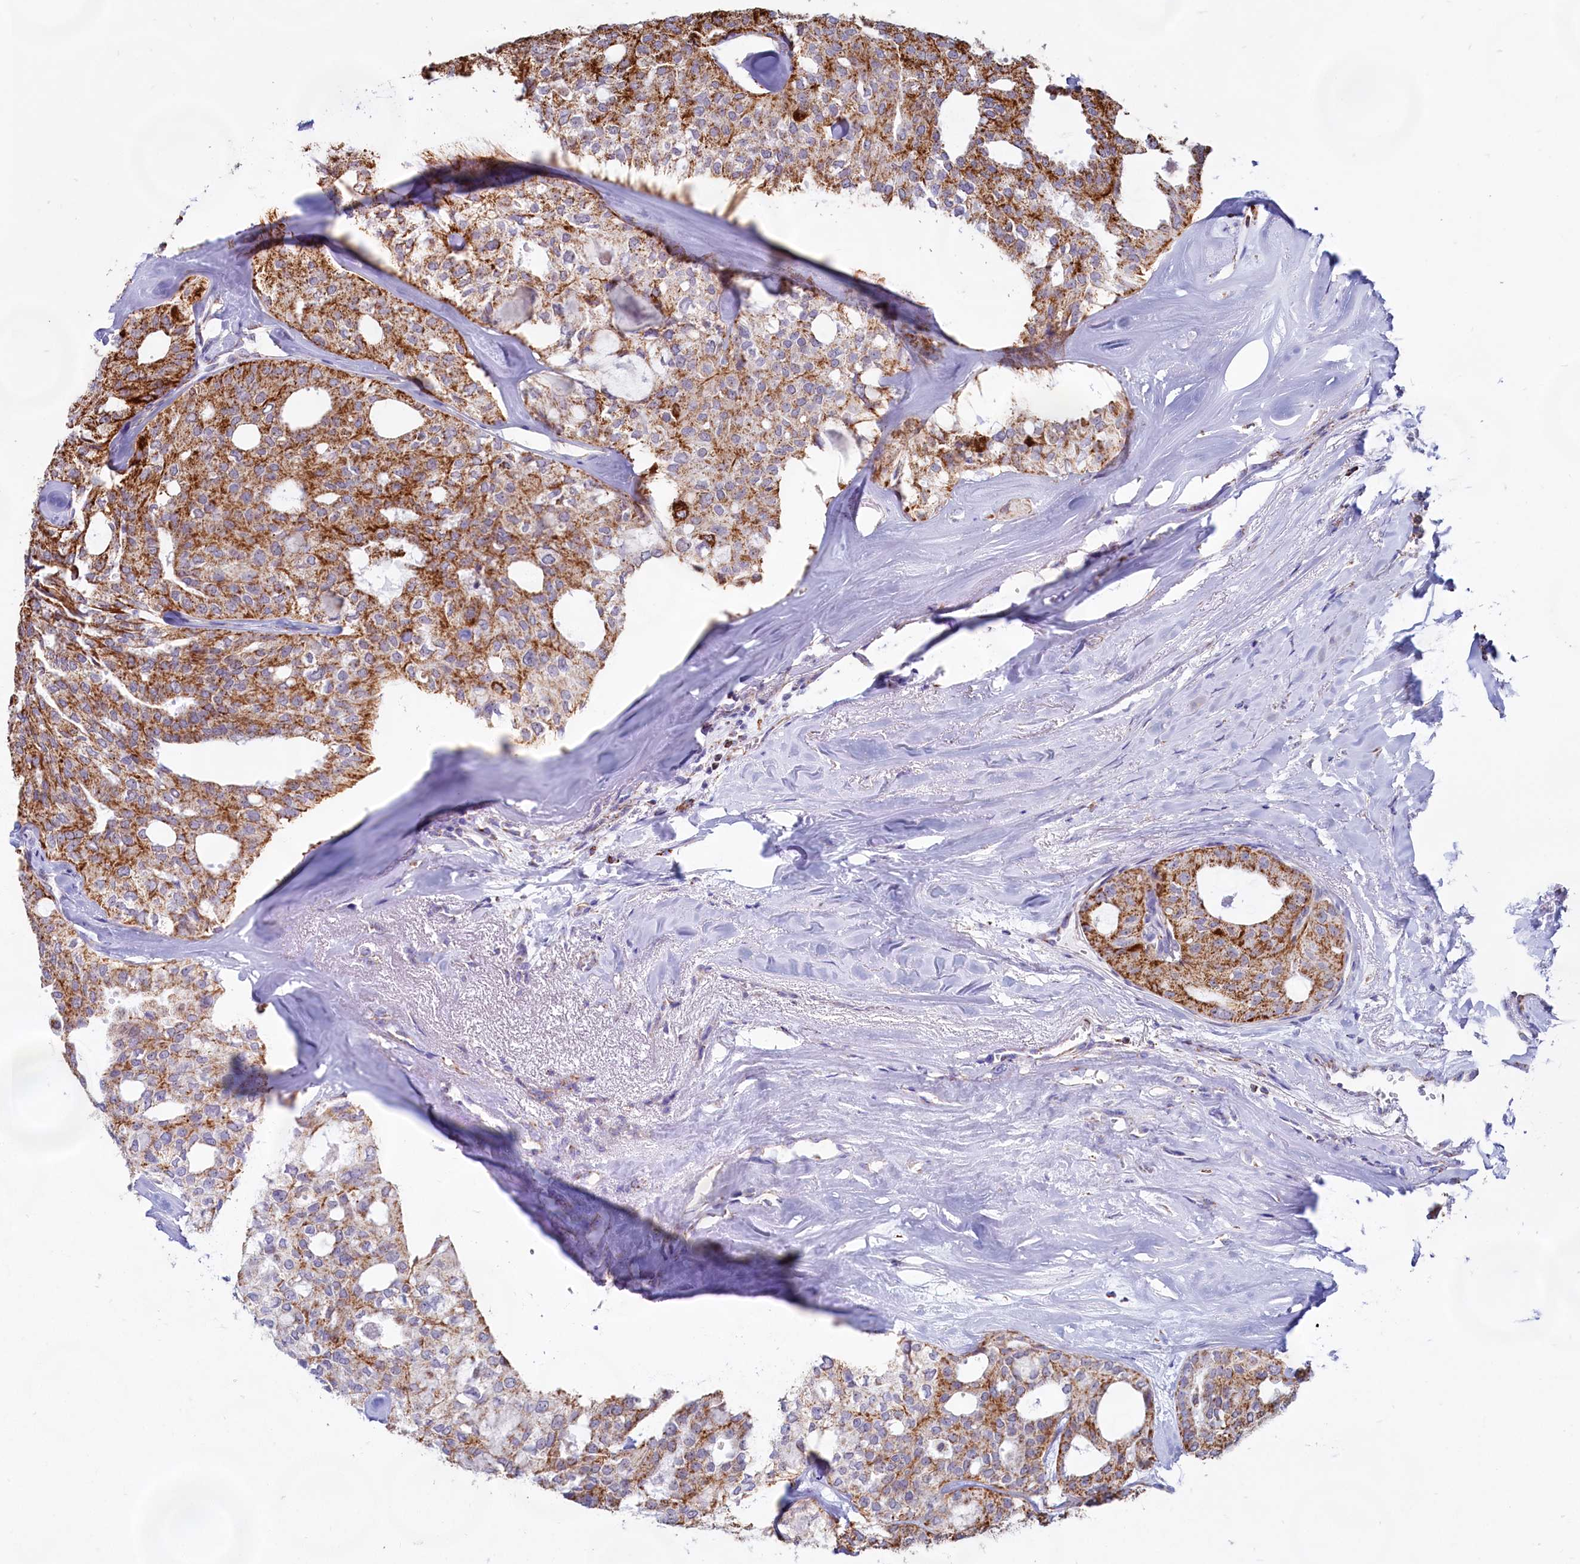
{"staining": {"intensity": "strong", "quantity": "25%-75%", "location": "cytoplasmic/membranous"}, "tissue": "thyroid cancer", "cell_type": "Tumor cells", "image_type": "cancer", "snomed": [{"axis": "morphology", "description": "Follicular adenoma carcinoma, NOS"}, {"axis": "topography", "description": "Thyroid gland"}], "caption": "Strong cytoplasmic/membranous staining for a protein is present in approximately 25%-75% of tumor cells of thyroid cancer using immunohistochemistry (IHC).", "gene": "C1D", "patient": {"sex": "male", "age": 75}}